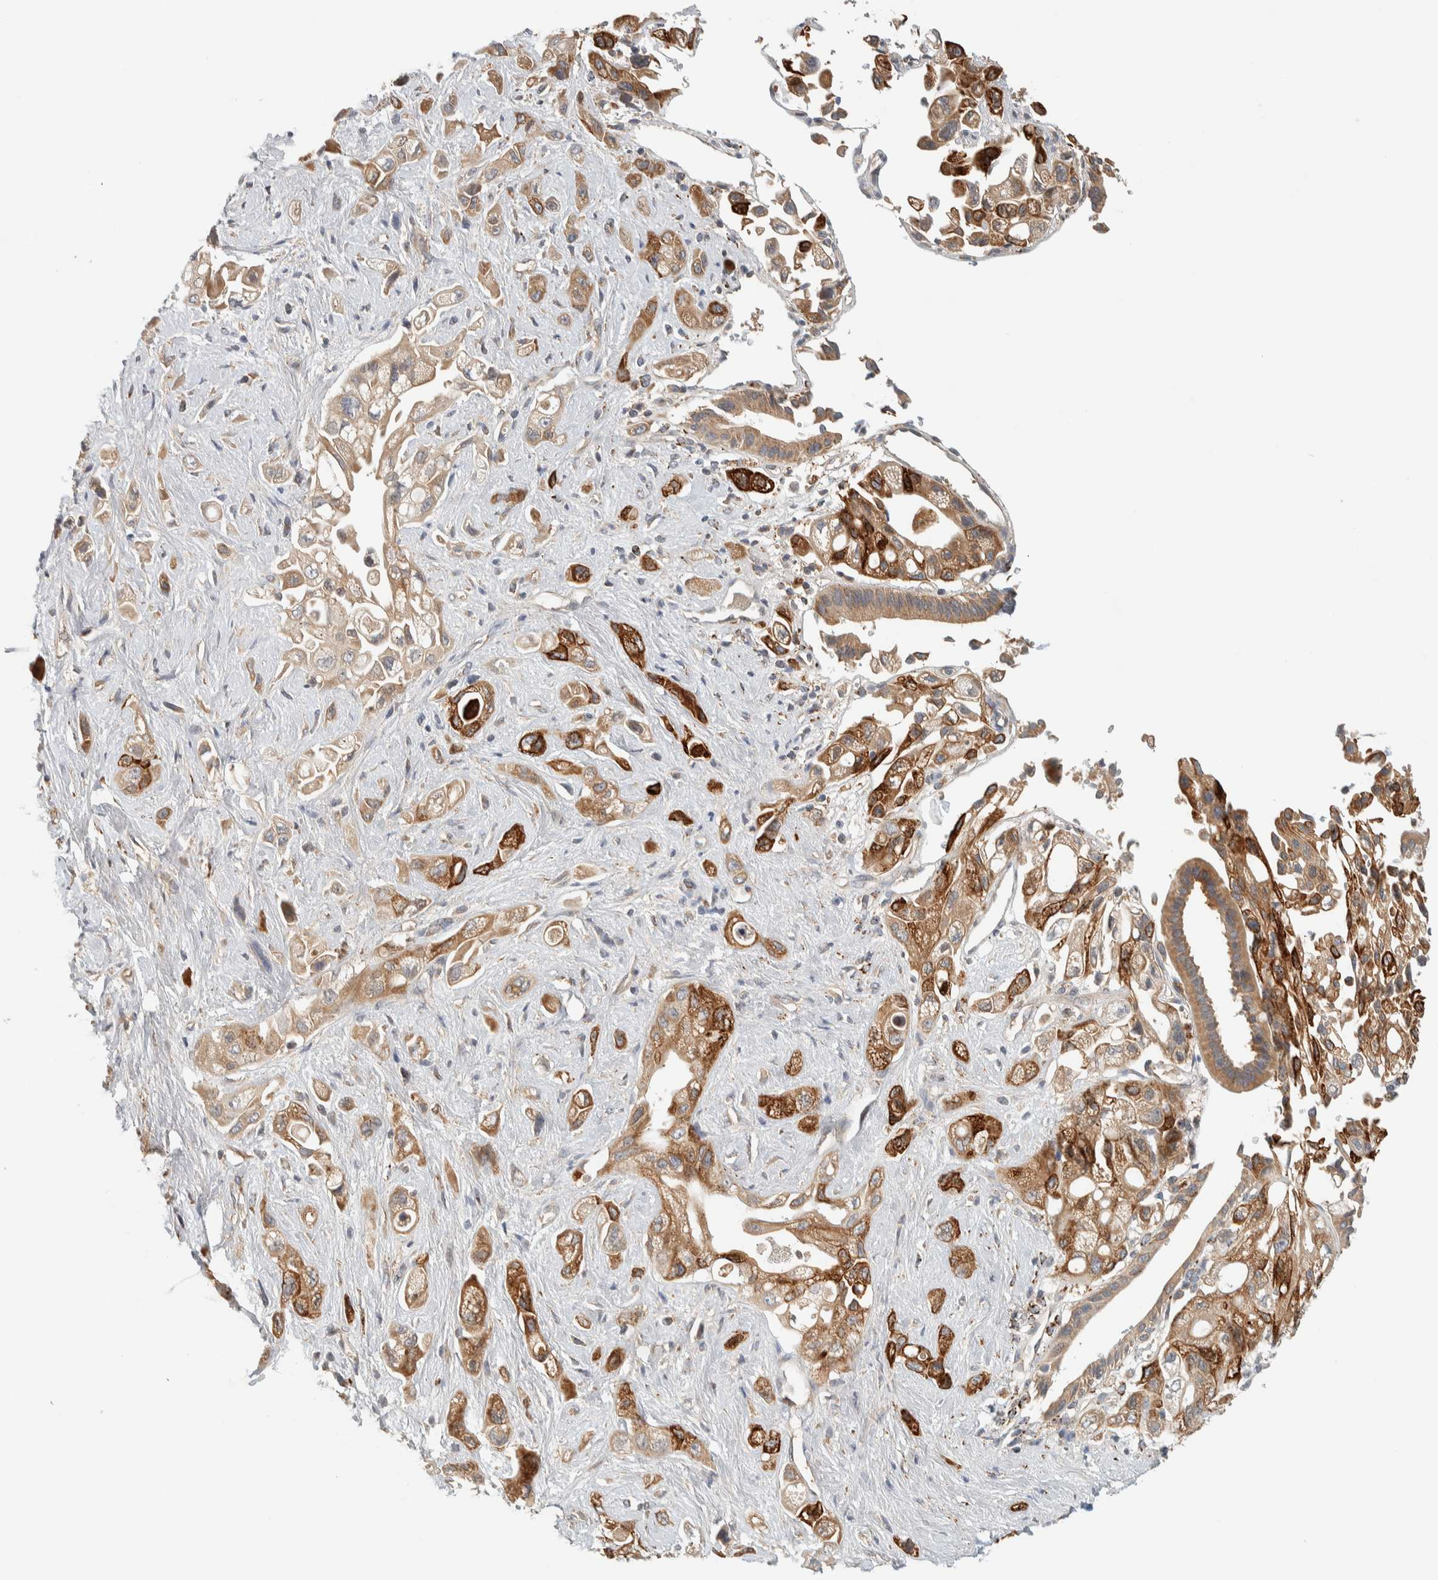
{"staining": {"intensity": "moderate", "quantity": ">75%", "location": "cytoplasmic/membranous"}, "tissue": "pancreatic cancer", "cell_type": "Tumor cells", "image_type": "cancer", "snomed": [{"axis": "morphology", "description": "Adenocarcinoma, NOS"}, {"axis": "topography", "description": "Pancreas"}], "caption": "Protein expression by immunohistochemistry reveals moderate cytoplasmic/membranous positivity in approximately >75% of tumor cells in pancreatic cancer.", "gene": "FAM167A", "patient": {"sex": "female", "age": 66}}